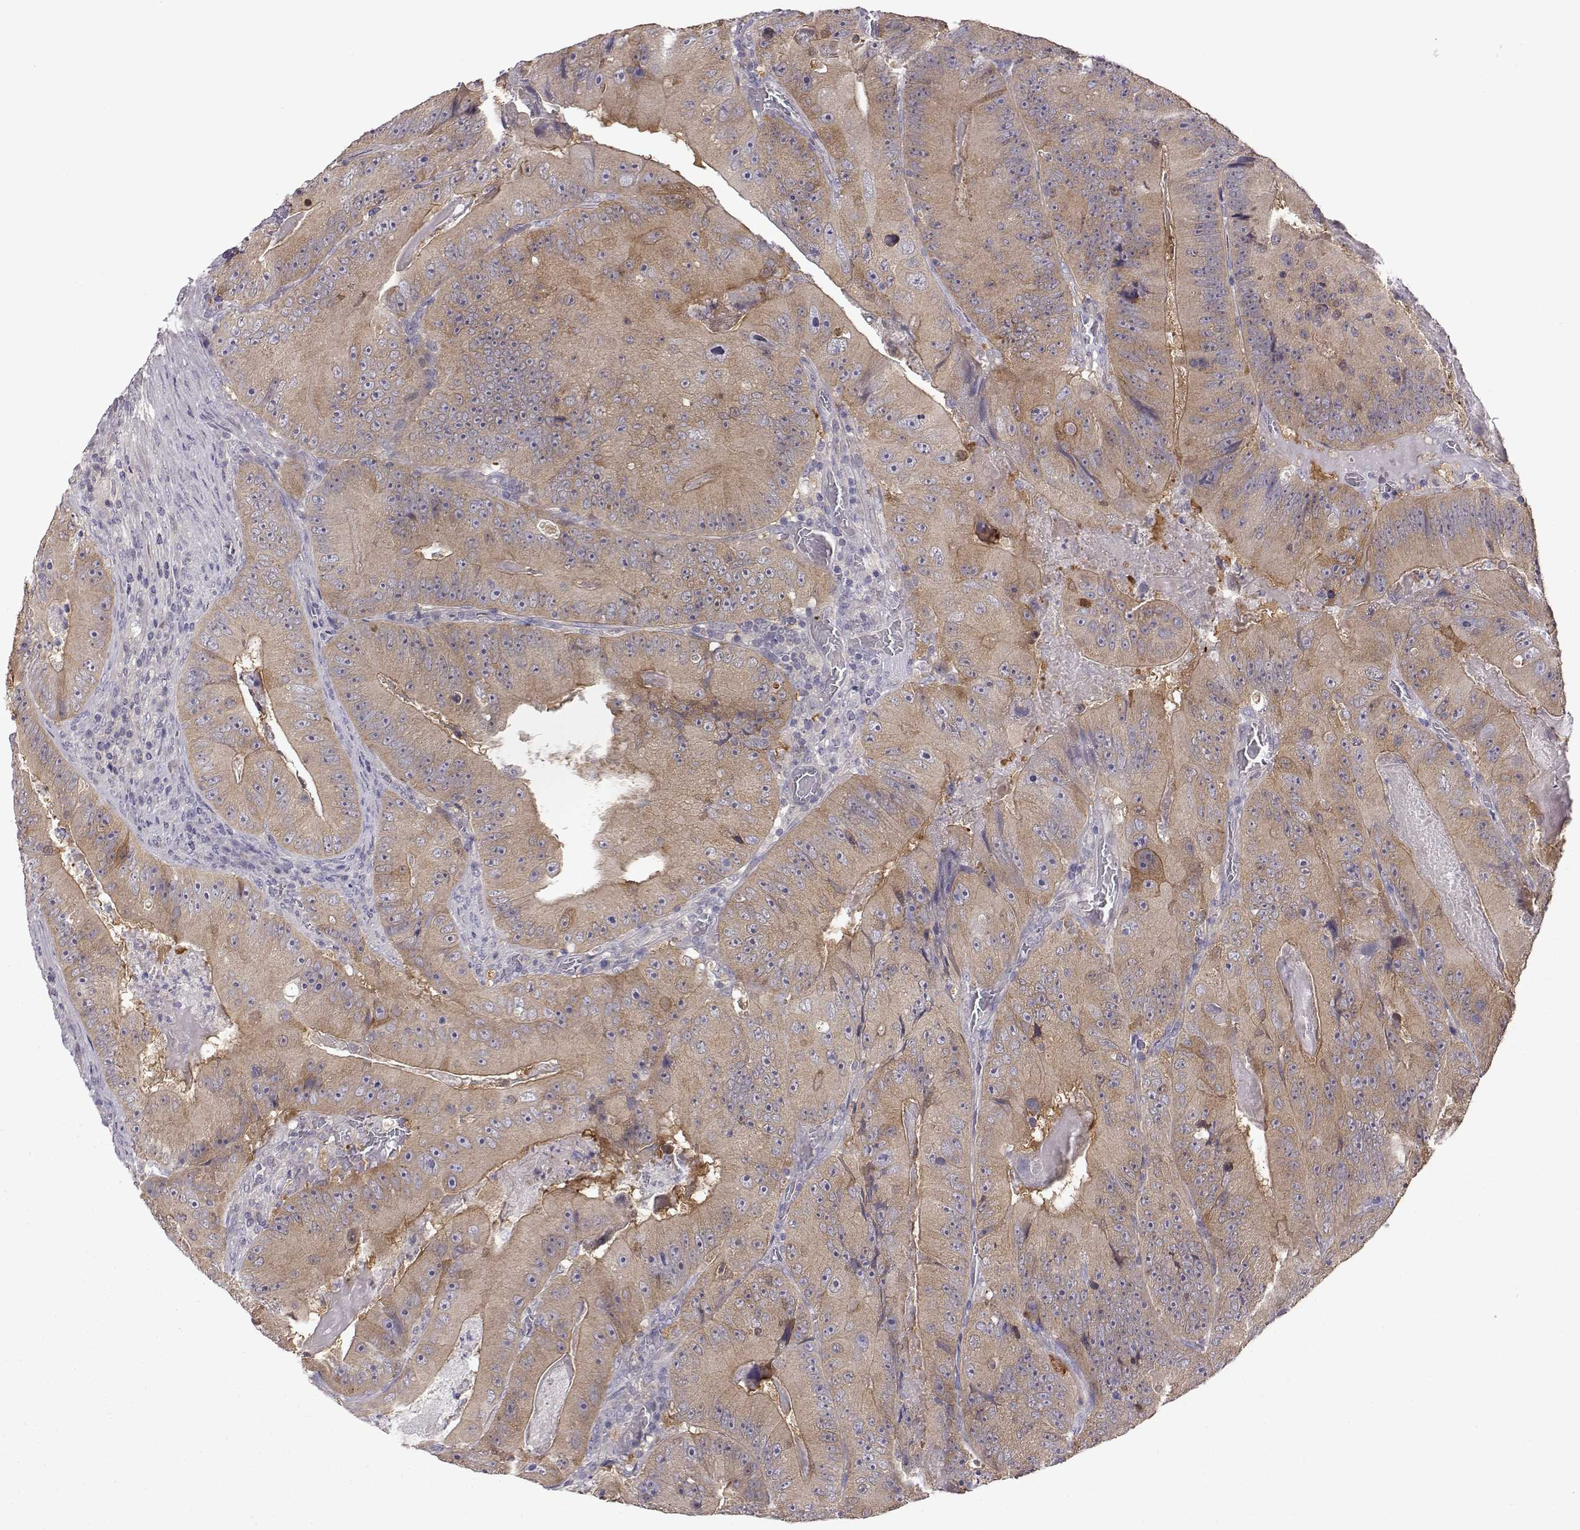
{"staining": {"intensity": "weak", "quantity": ">75%", "location": "cytoplasmic/membranous"}, "tissue": "colorectal cancer", "cell_type": "Tumor cells", "image_type": "cancer", "snomed": [{"axis": "morphology", "description": "Adenocarcinoma, NOS"}, {"axis": "topography", "description": "Colon"}], "caption": "Human colorectal cancer stained with a protein marker demonstrates weak staining in tumor cells.", "gene": "VGF", "patient": {"sex": "female", "age": 86}}